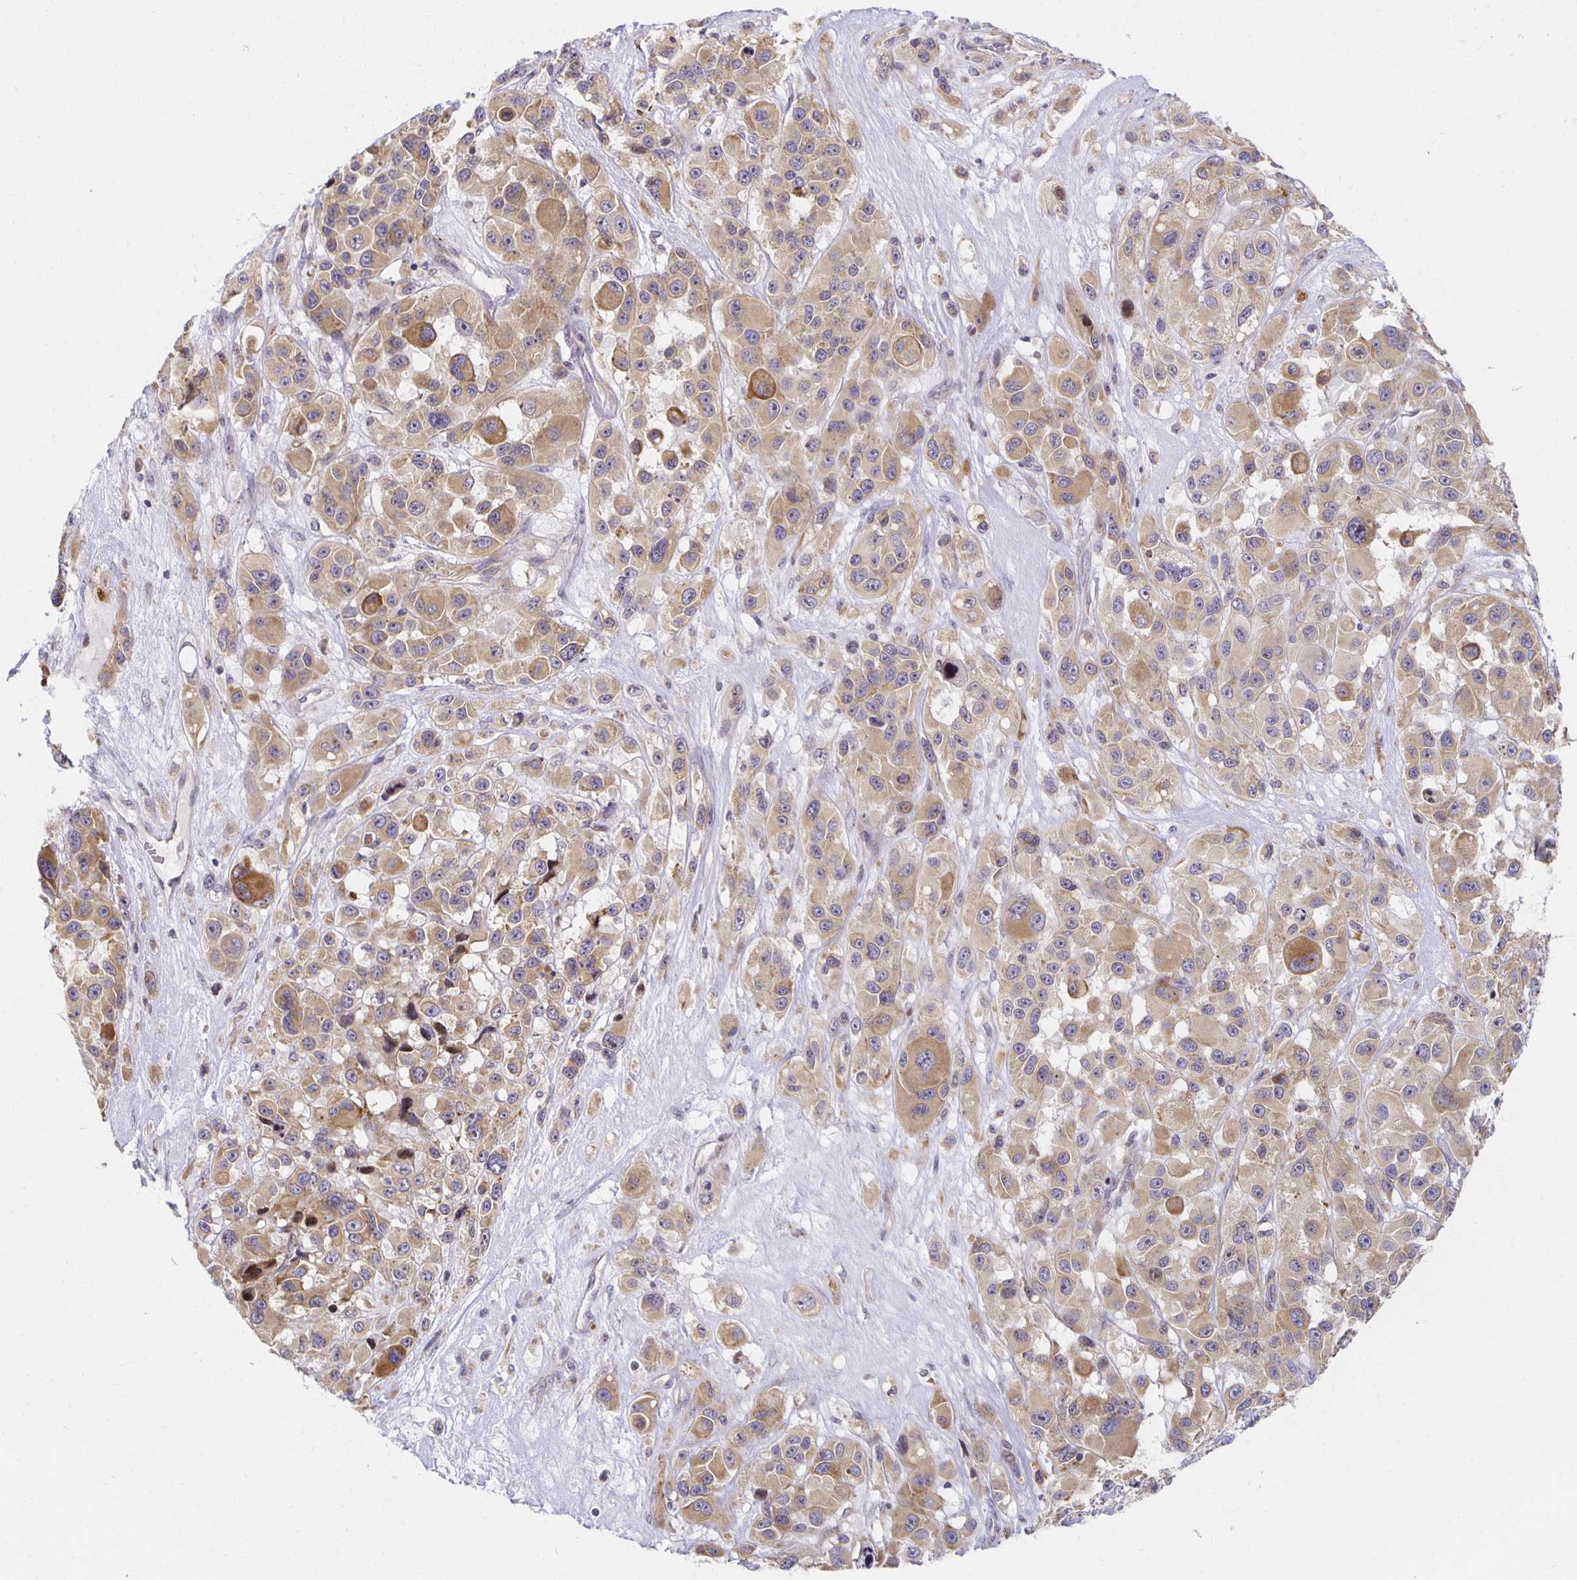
{"staining": {"intensity": "moderate", "quantity": ">75%", "location": "cytoplasmic/membranous,nuclear"}, "tissue": "melanoma", "cell_type": "Tumor cells", "image_type": "cancer", "snomed": [{"axis": "morphology", "description": "Malignant melanoma, Metastatic site"}, {"axis": "topography", "description": "Lymph node"}], "caption": "Immunohistochemistry of malignant melanoma (metastatic site) exhibits medium levels of moderate cytoplasmic/membranous and nuclear staining in about >75% of tumor cells.", "gene": "HCFC1R1", "patient": {"sex": "female", "age": 65}}